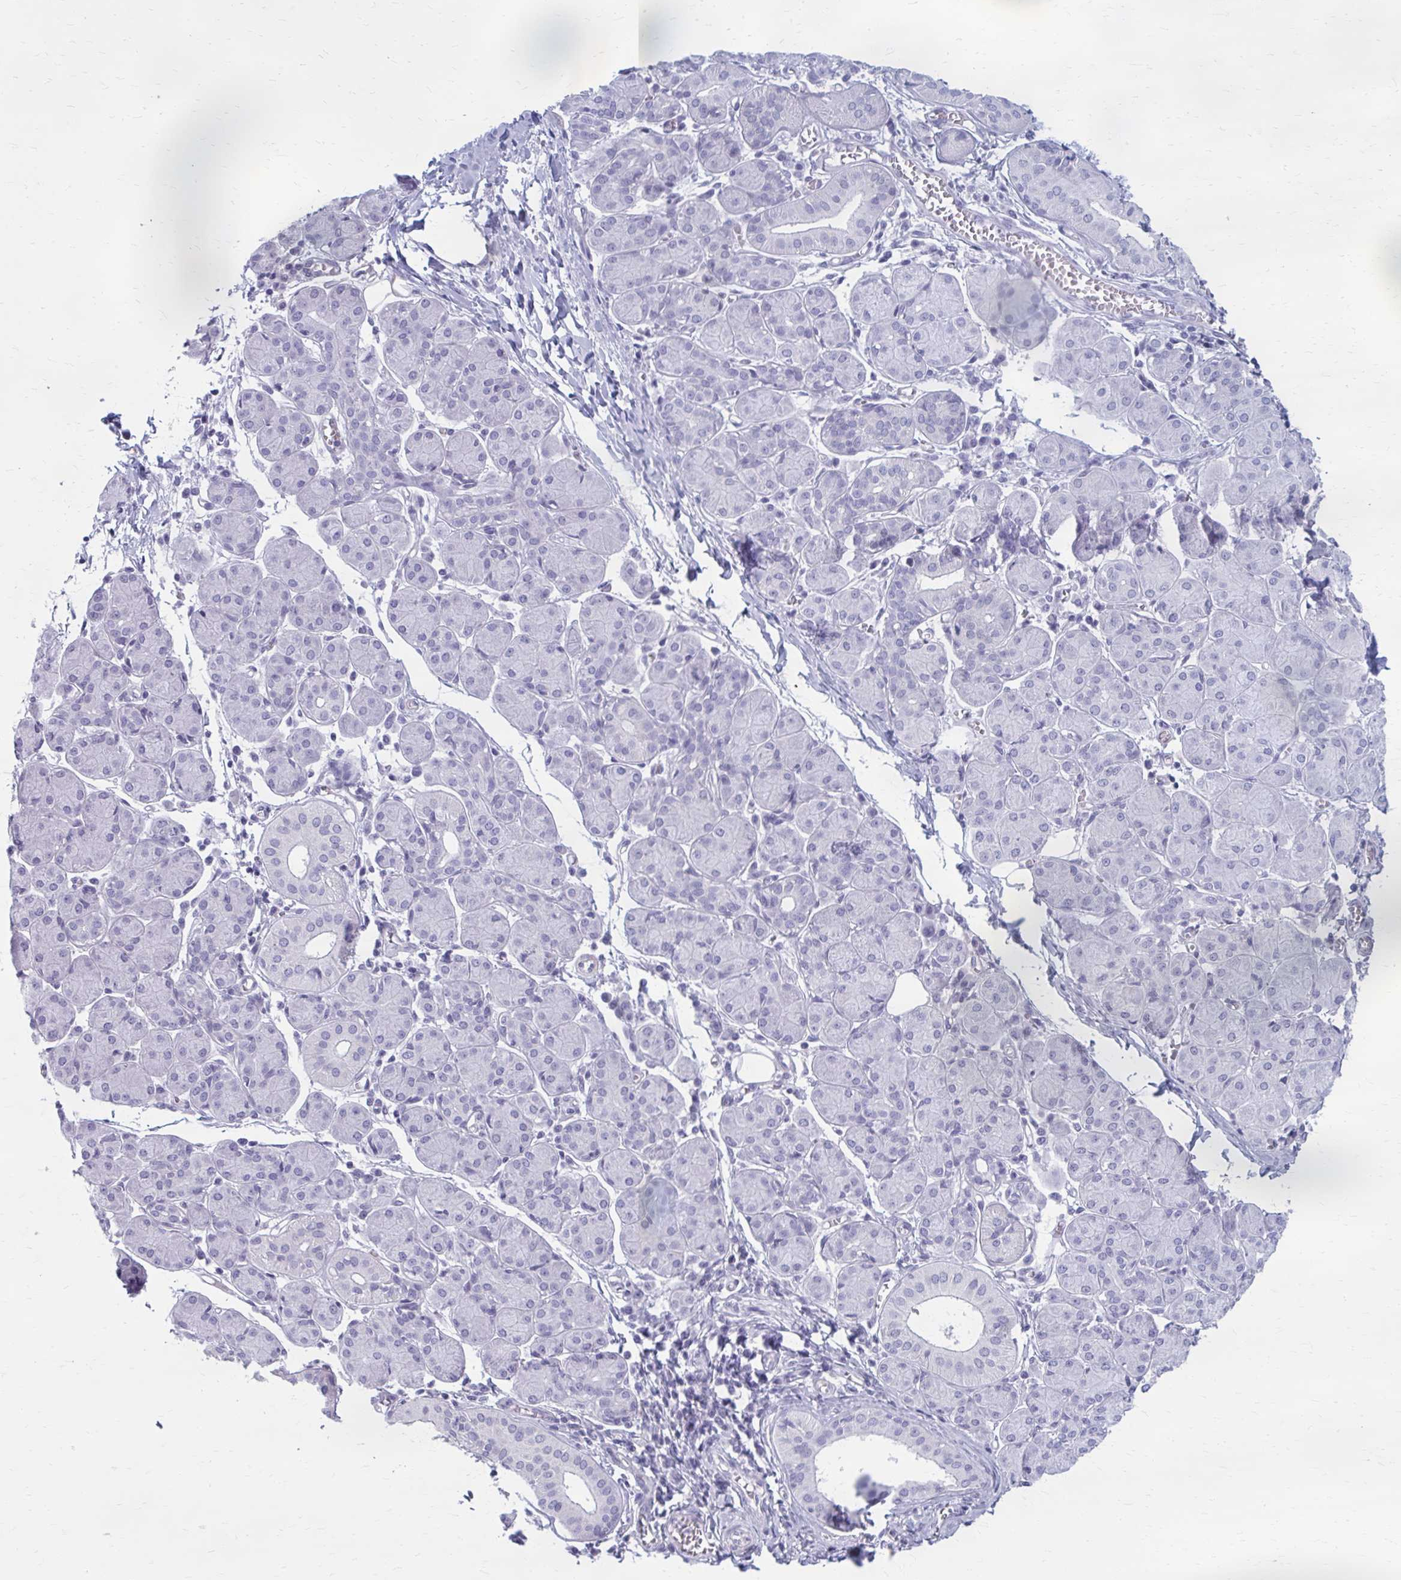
{"staining": {"intensity": "negative", "quantity": "none", "location": "none"}, "tissue": "salivary gland", "cell_type": "Glandular cells", "image_type": "normal", "snomed": [{"axis": "morphology", "description": "Normal tissue, NOS"}, {"axis": "morphology", "description": "Inflammation, NOS"}, {"axis": "topography", "description": "Lymph node"}, {"axis": "topography", "description": "Salivary gland"}], "caption": "Immunohistochemical staining of normal salivary gland reveals no significant positivity in glandular cells.", "gene": "CASQ2", "patient": {"sex": "male", "age": 3}}